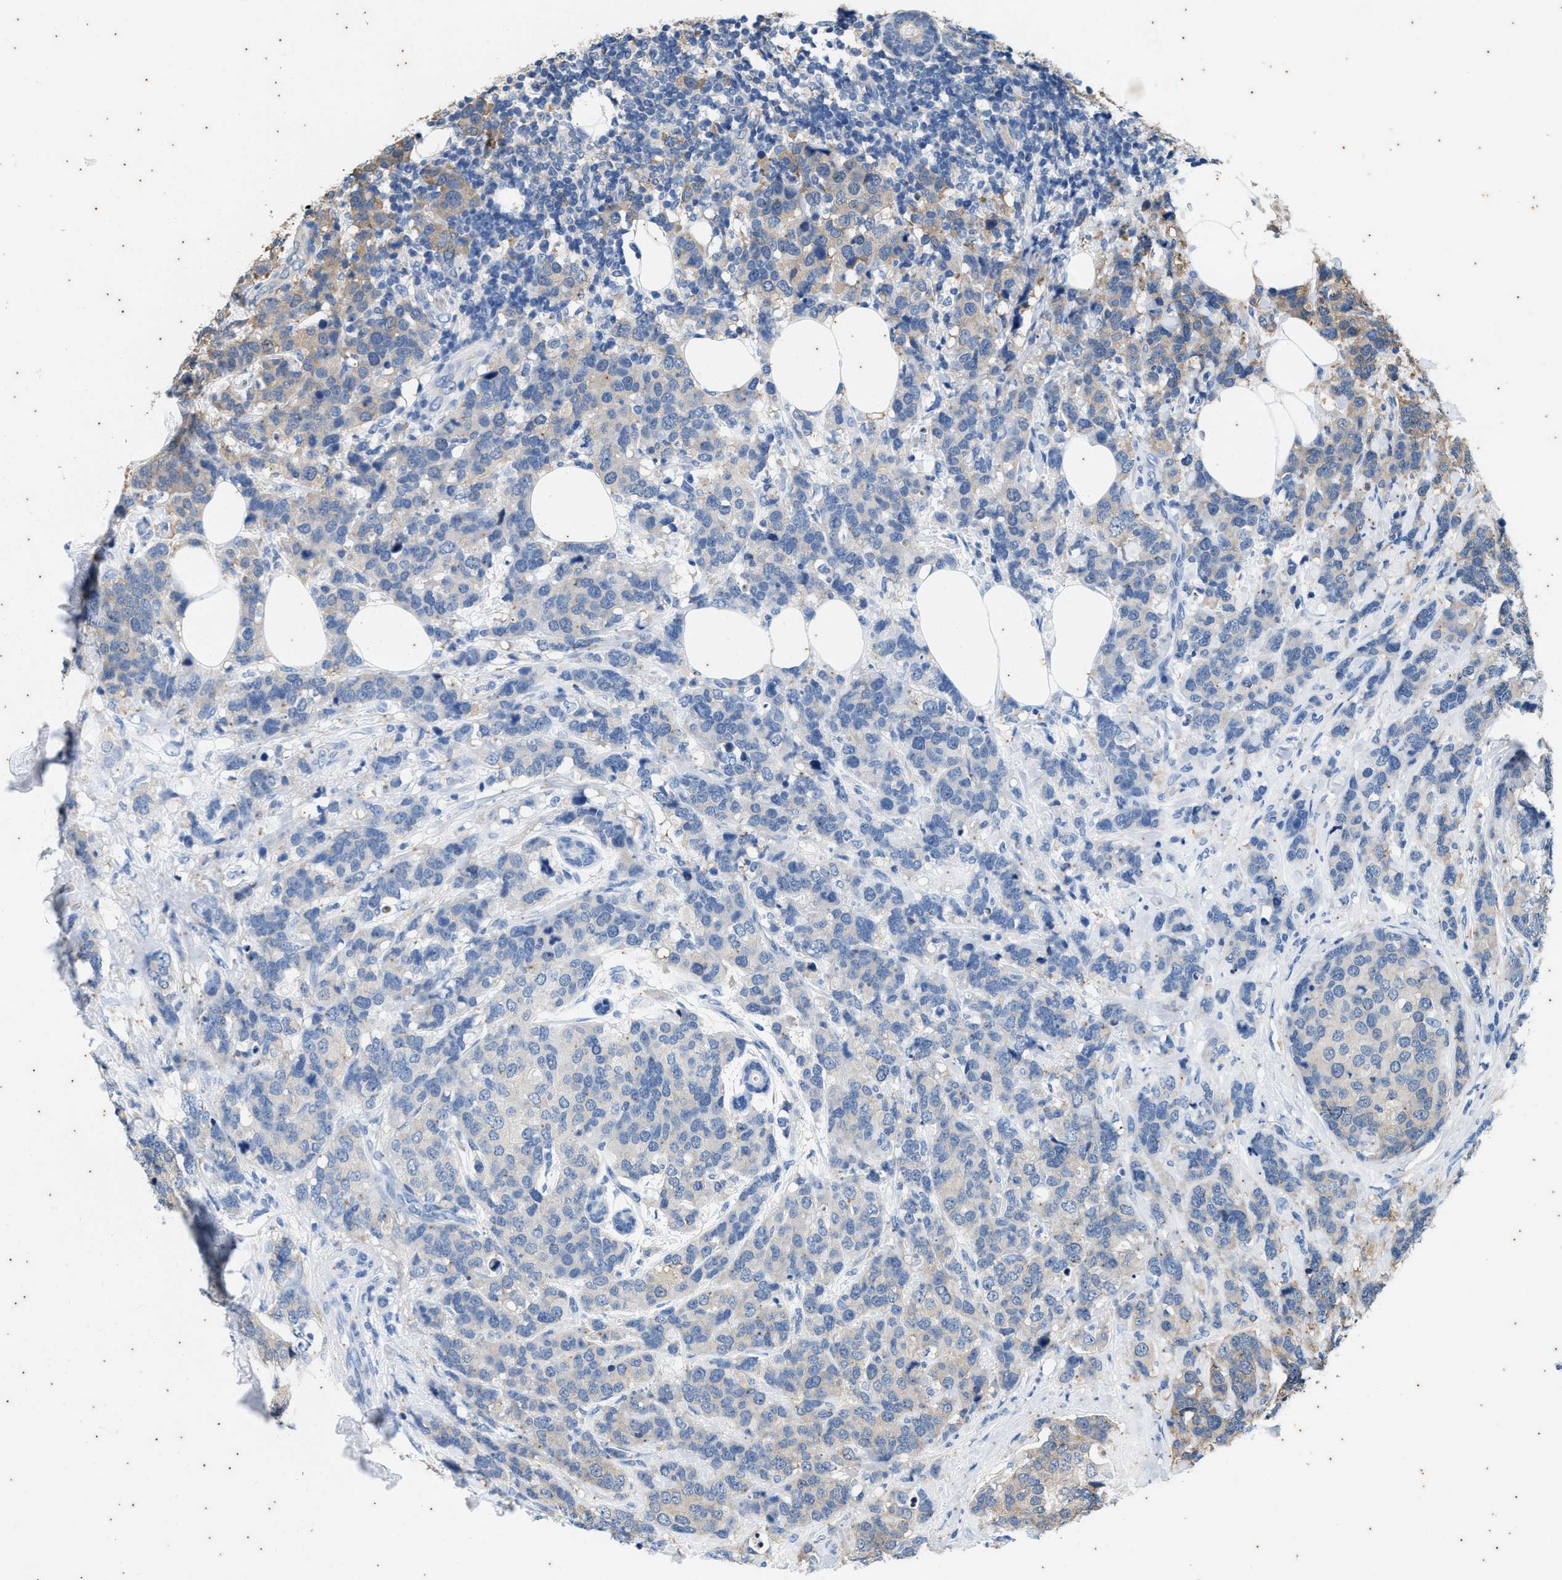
{"staining": {"intensity": "negative", "quantity": "none", "location": "none"}, "tissue": "breast cancer", "cell_type": "Tumor cells", "image_type": "cancer", "snomed": [{"axis": "morphology", "description": "Lobular carcinoma"}, {"axis": "topography", "description": "Breast"}], "caption": "IHC of human breast cancer shows no expression in tumor cells.", "gene": "COX19", "patient": {"sex": "female", "age": 59}}